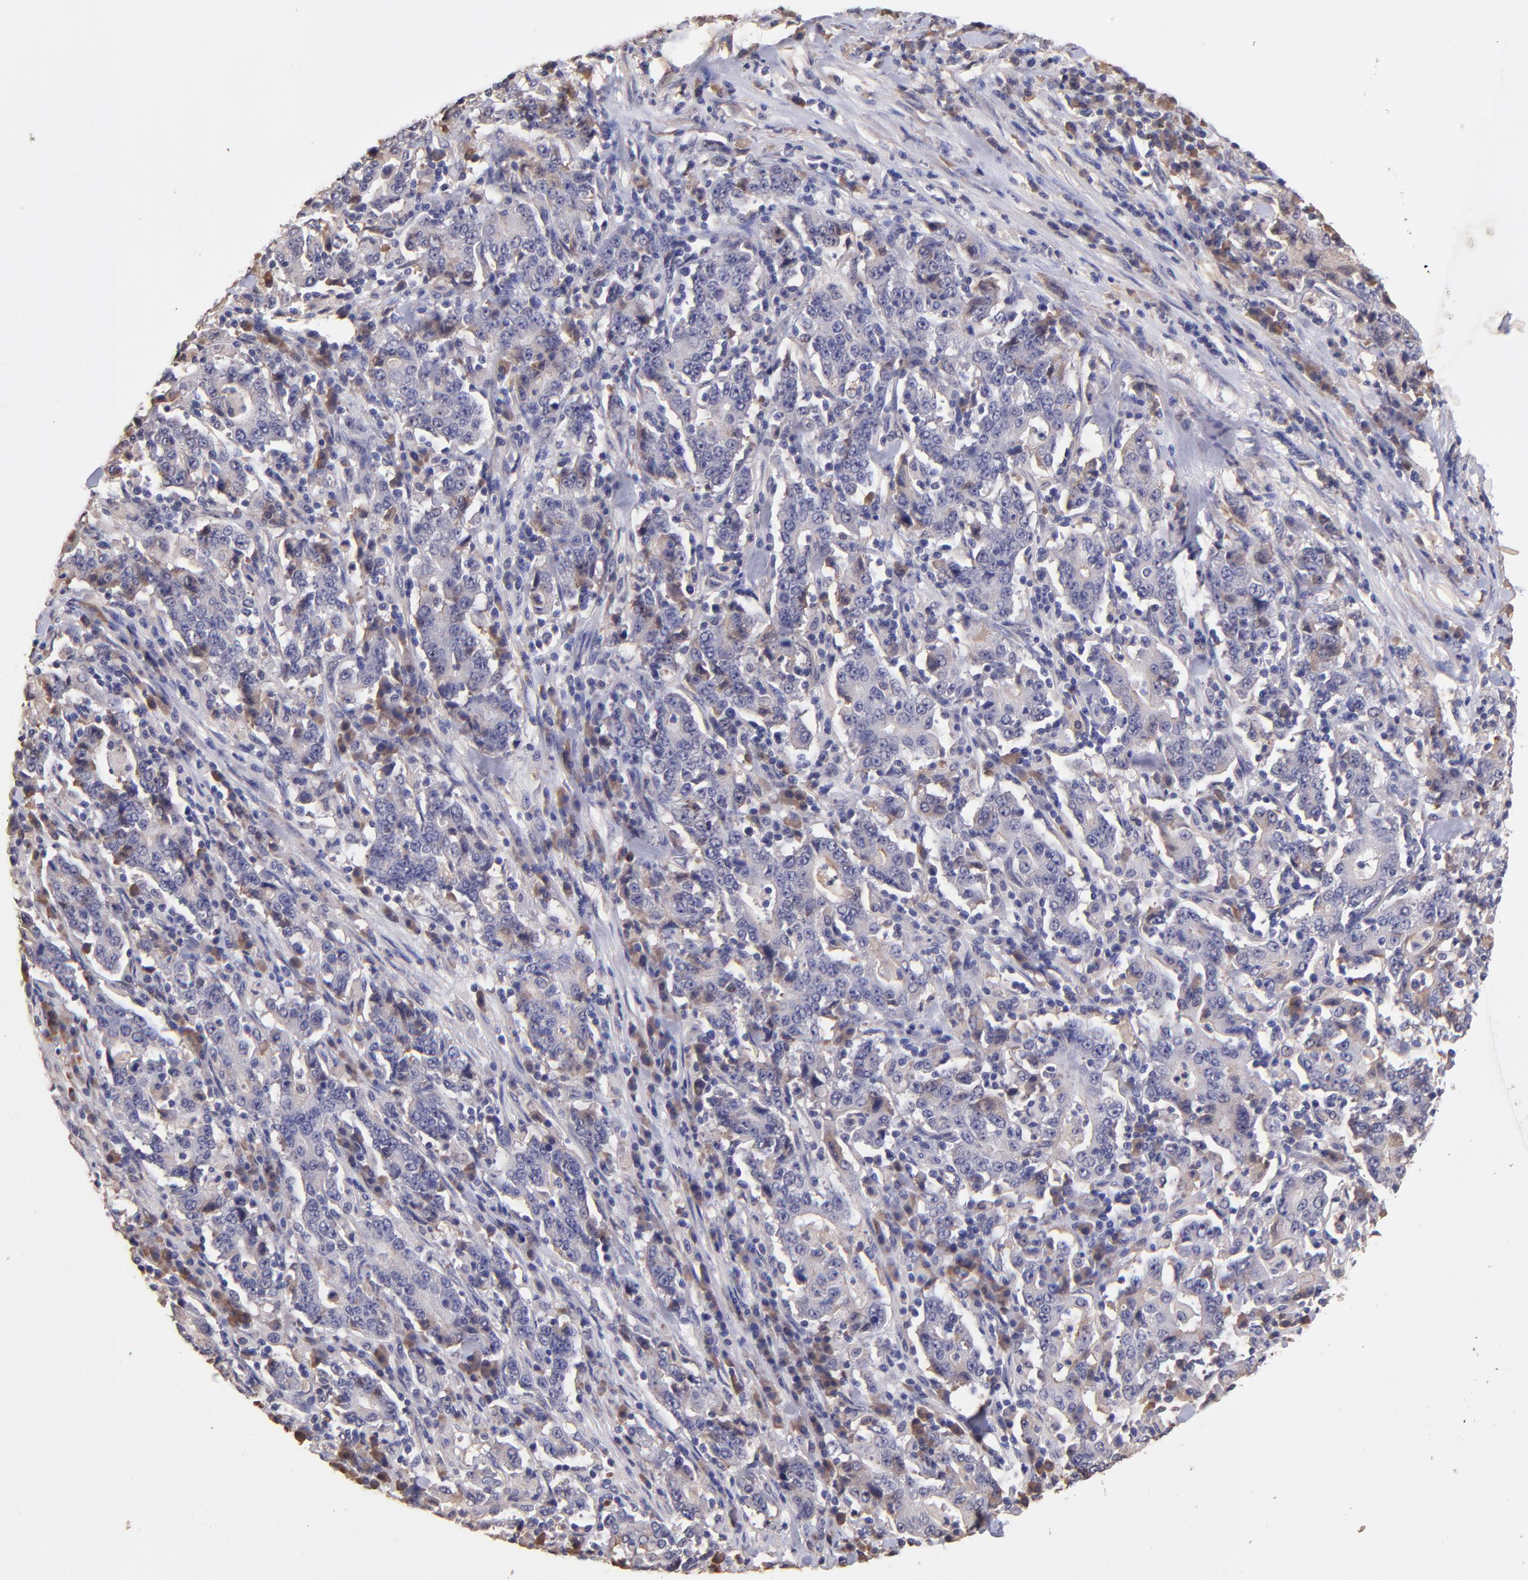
{"staining": {"intensity": "negative", "quantity": "none", "location": "none"}, "tissue": "stomach cancer", "cell_type": "Tumor cells", "image_type": "cancer", "snomed": [{"axis": "morphology", "description": "Normal tissue, NOS"}, {"axis": "morphology", "description": "Adenocarcinoma, NOS"}, {"axis": "topography", "description": "Stomach, upper"}, {"axis": "topography", "description": "Stomach"}], "caption": "Adenocarcinoma (stomach) was stained to show a protein in brown. There is no significant staining in tumor cells. The staining is performed using DAB brown chromogen with nuclei counter-stained in using hematoxylin.", "gene": "RNASEL", "patient": {"sex": "male", "age": 59}}